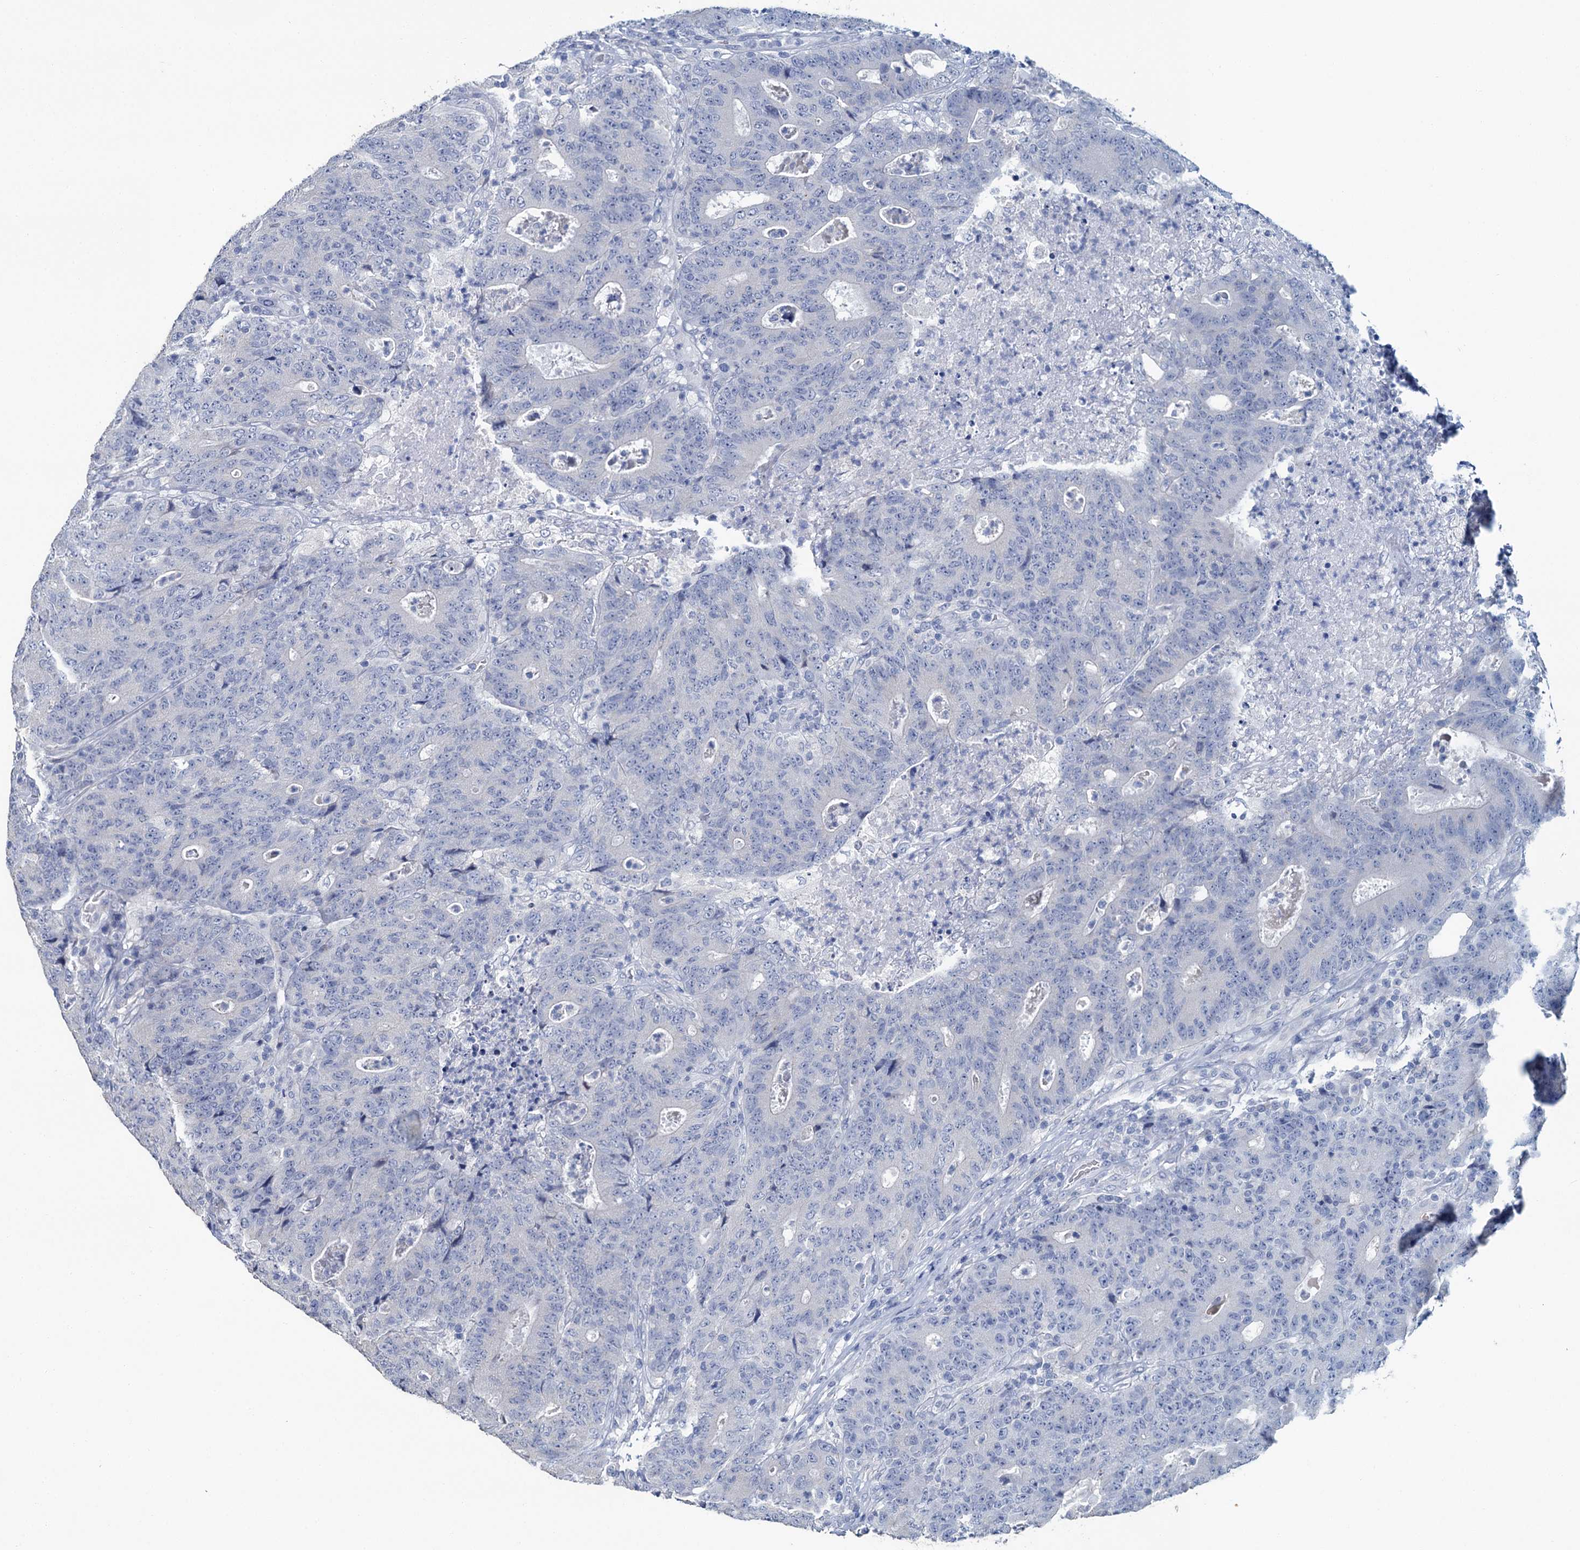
{"staining": {"intensity": "negative", "quantity": "none", "location": "none"}, "tissue": "colorectal cancer", "cell_type": "Tumor cells", "image_type": "cancer", "snomed": [{"axis": "morphology", "description": "Adenocarcinoma, NOS"}, {"axis": "topography", "description": "Colon"}], "caption": "Immunohistochemistry of human colorectal cancer (adenocarcinoma) demonstrates no expression in tumor cells. (Immunohistochemistry, brightfield microscopy, high magnification).", "gene": "SNCB", "patient": {"sex": "female", "age": 75}}